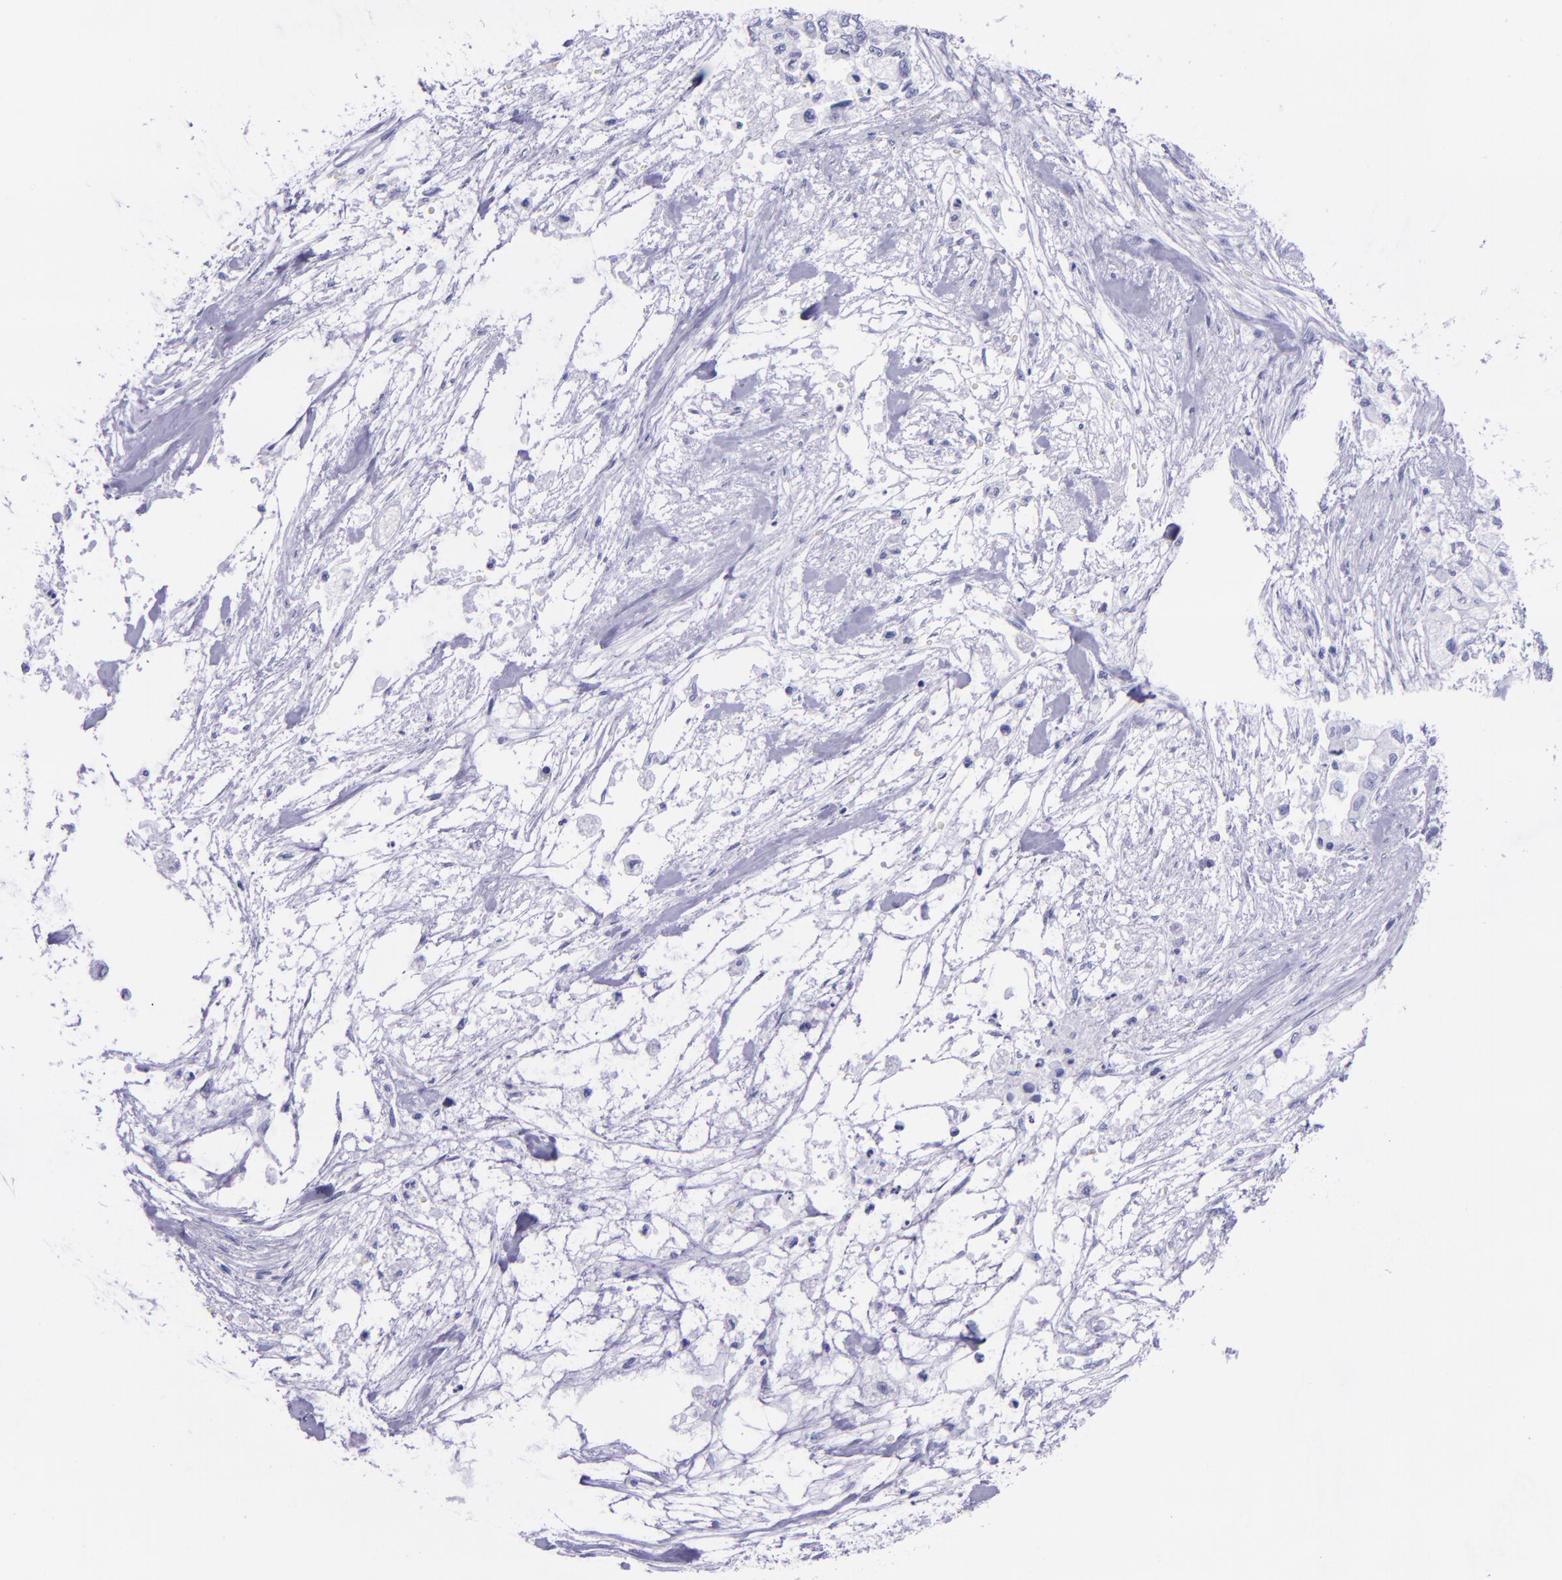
{"staining": {"intensity": "negative", "quantity": "none", "location": "none"}, "tissue": "pancreatic cancer", "cell_type": "Tumor cells", "image_type": "cancer", "snomed": [{"axis": "morphology", "description": "Adenocarcinoma, NOS"}, {"axis": "topography", "description": "Pancreas"}], "caption": "Tumor cells show no significant protein staining in pancreatic cancer (adenocarcinoma). (DAB (3,3'-diaminobenzidine) IHC visualized using brightfield microscopy, high magnification).", "gene": "MBP", "patient": {"sex": "male", "age": 79}}